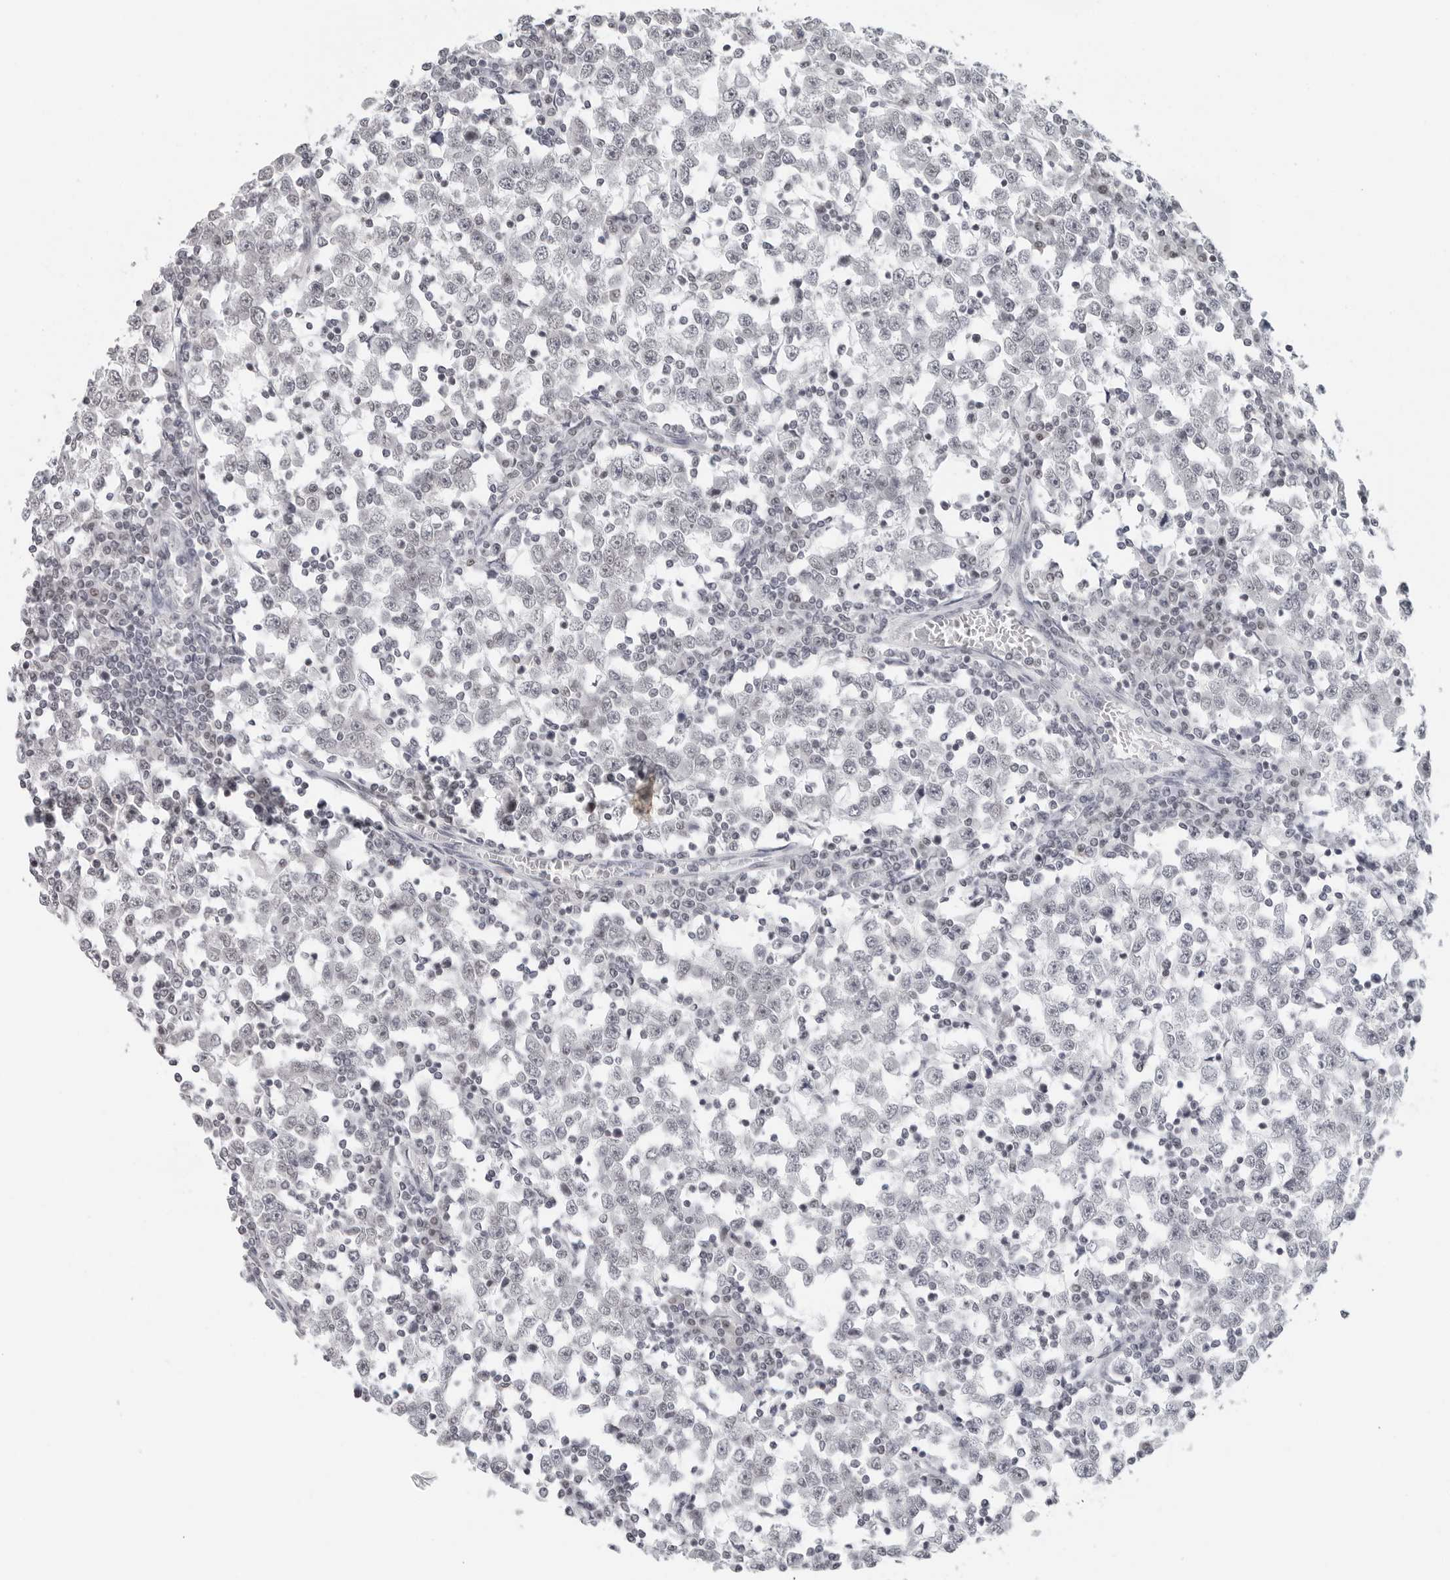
{"staining": {"intensity": "weak", "quantity": "<25%", "location": "nuclear"}, "tissue": "testis cancer", "cell_type": "Tumor cells", "image_type": "cancer", "snomed": [{"axis": "morphology", "description": "Seminoma, NOS"}, {"axis": "topography", "description": "Testis"}], "caption": "Testis seminoma was stained to show a protein in brown. There is no significant staining in tumor cells.", "gene": "FLG2", "patient": {"sex": "male", "age": 65}}